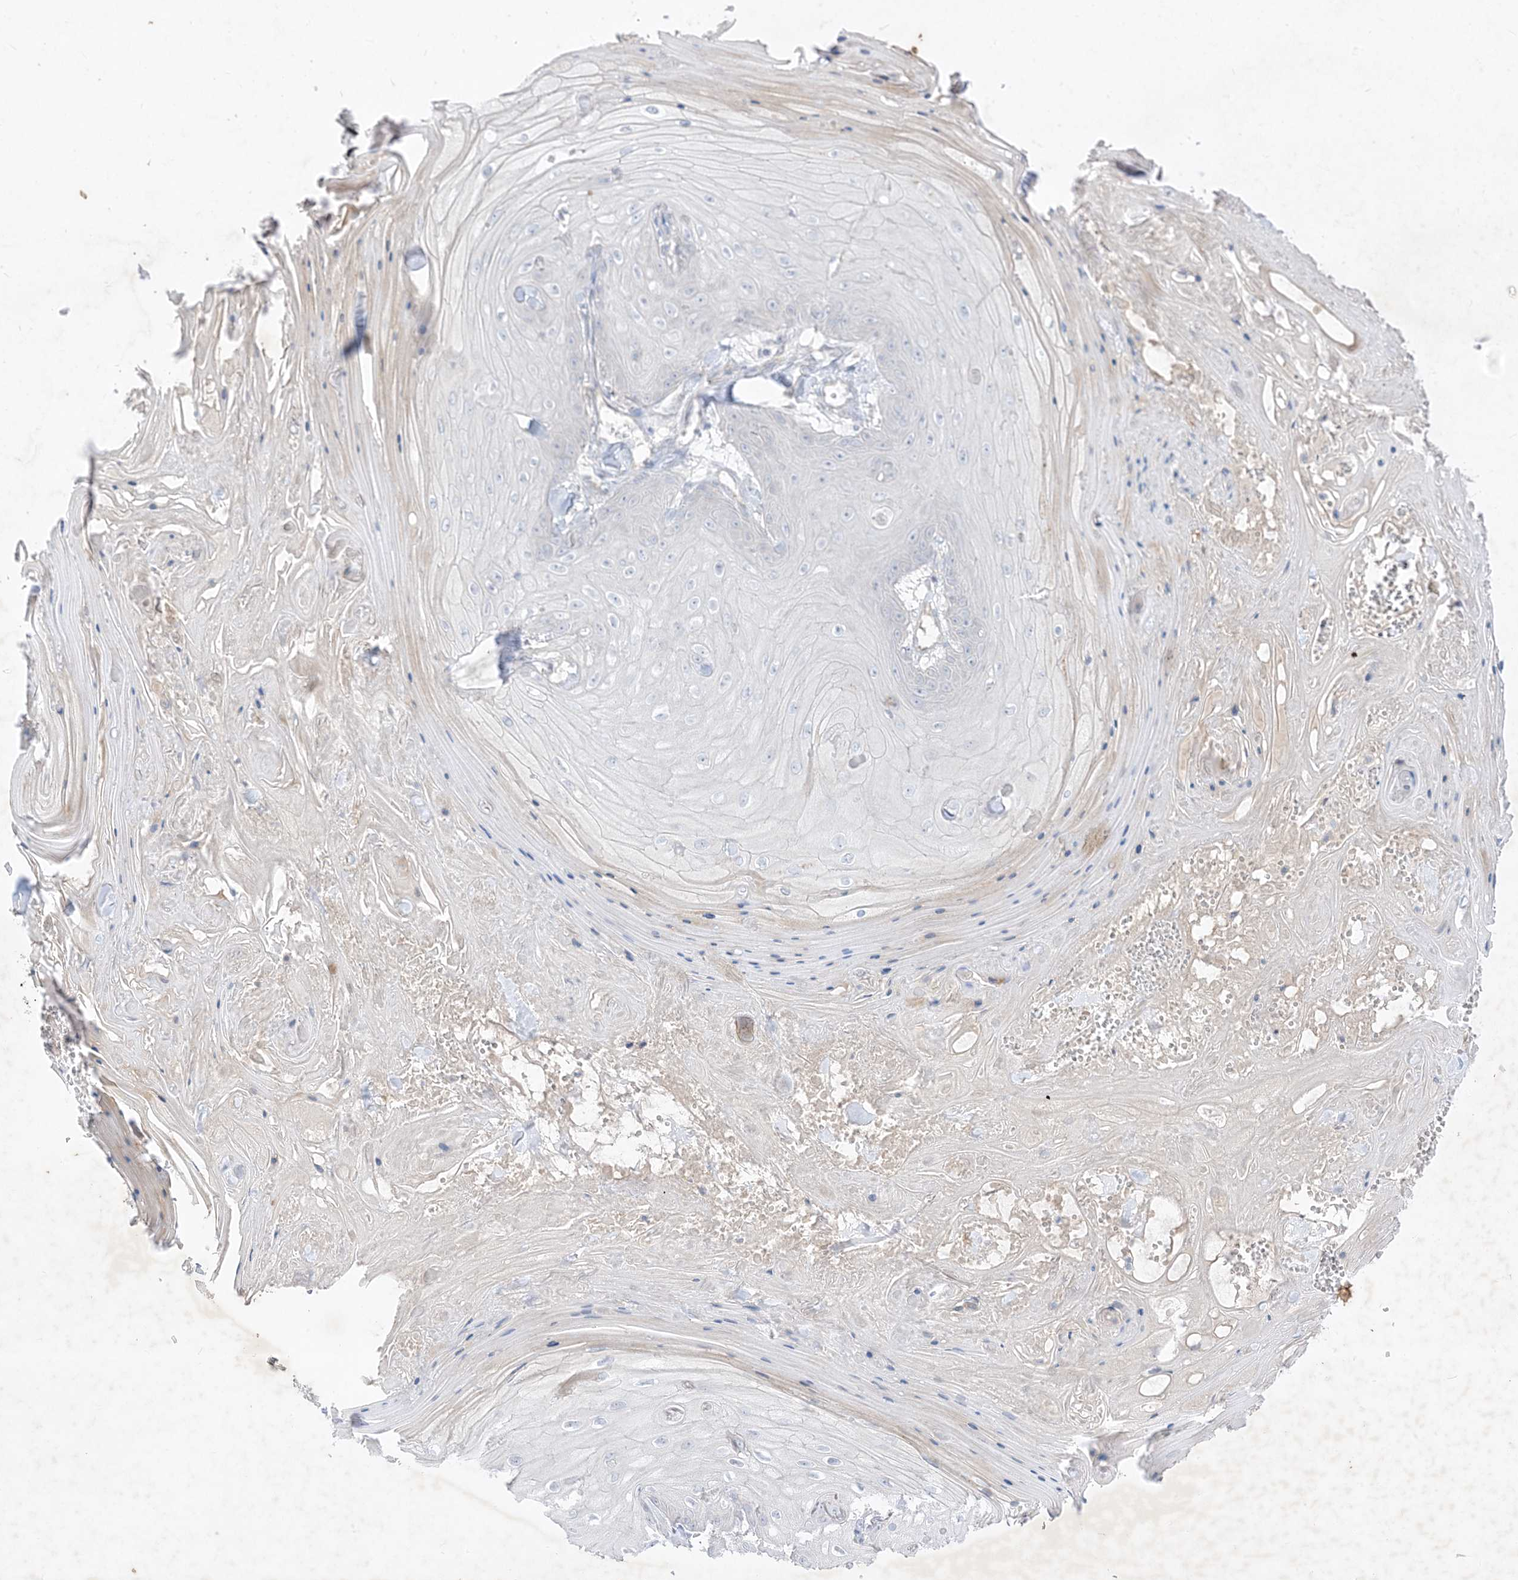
{"staining": {"intensity": "negative", "quantity": "none", "location": "none"}, "tissue": "skin cancer", "cell_type": "Tumor cells", "image_type": "cancer", "snomed": [{"axis": "morphology", "description": "Squamous cell carcinoma, NOS"}, {"axis": "topography", "description": "Skin"}], "caption": "DAB (3,3'-diaminobenzidine) immunohistochemical staining of human skin cancer exhibits no significant positivity in tumor cells. (DAB (3,3'-diaminobenzidine) IHC visualized using brightfield microscopy, high magnification).", "gene": "PLEKHA3", "patient": {"sex": "male", "age": 74}}